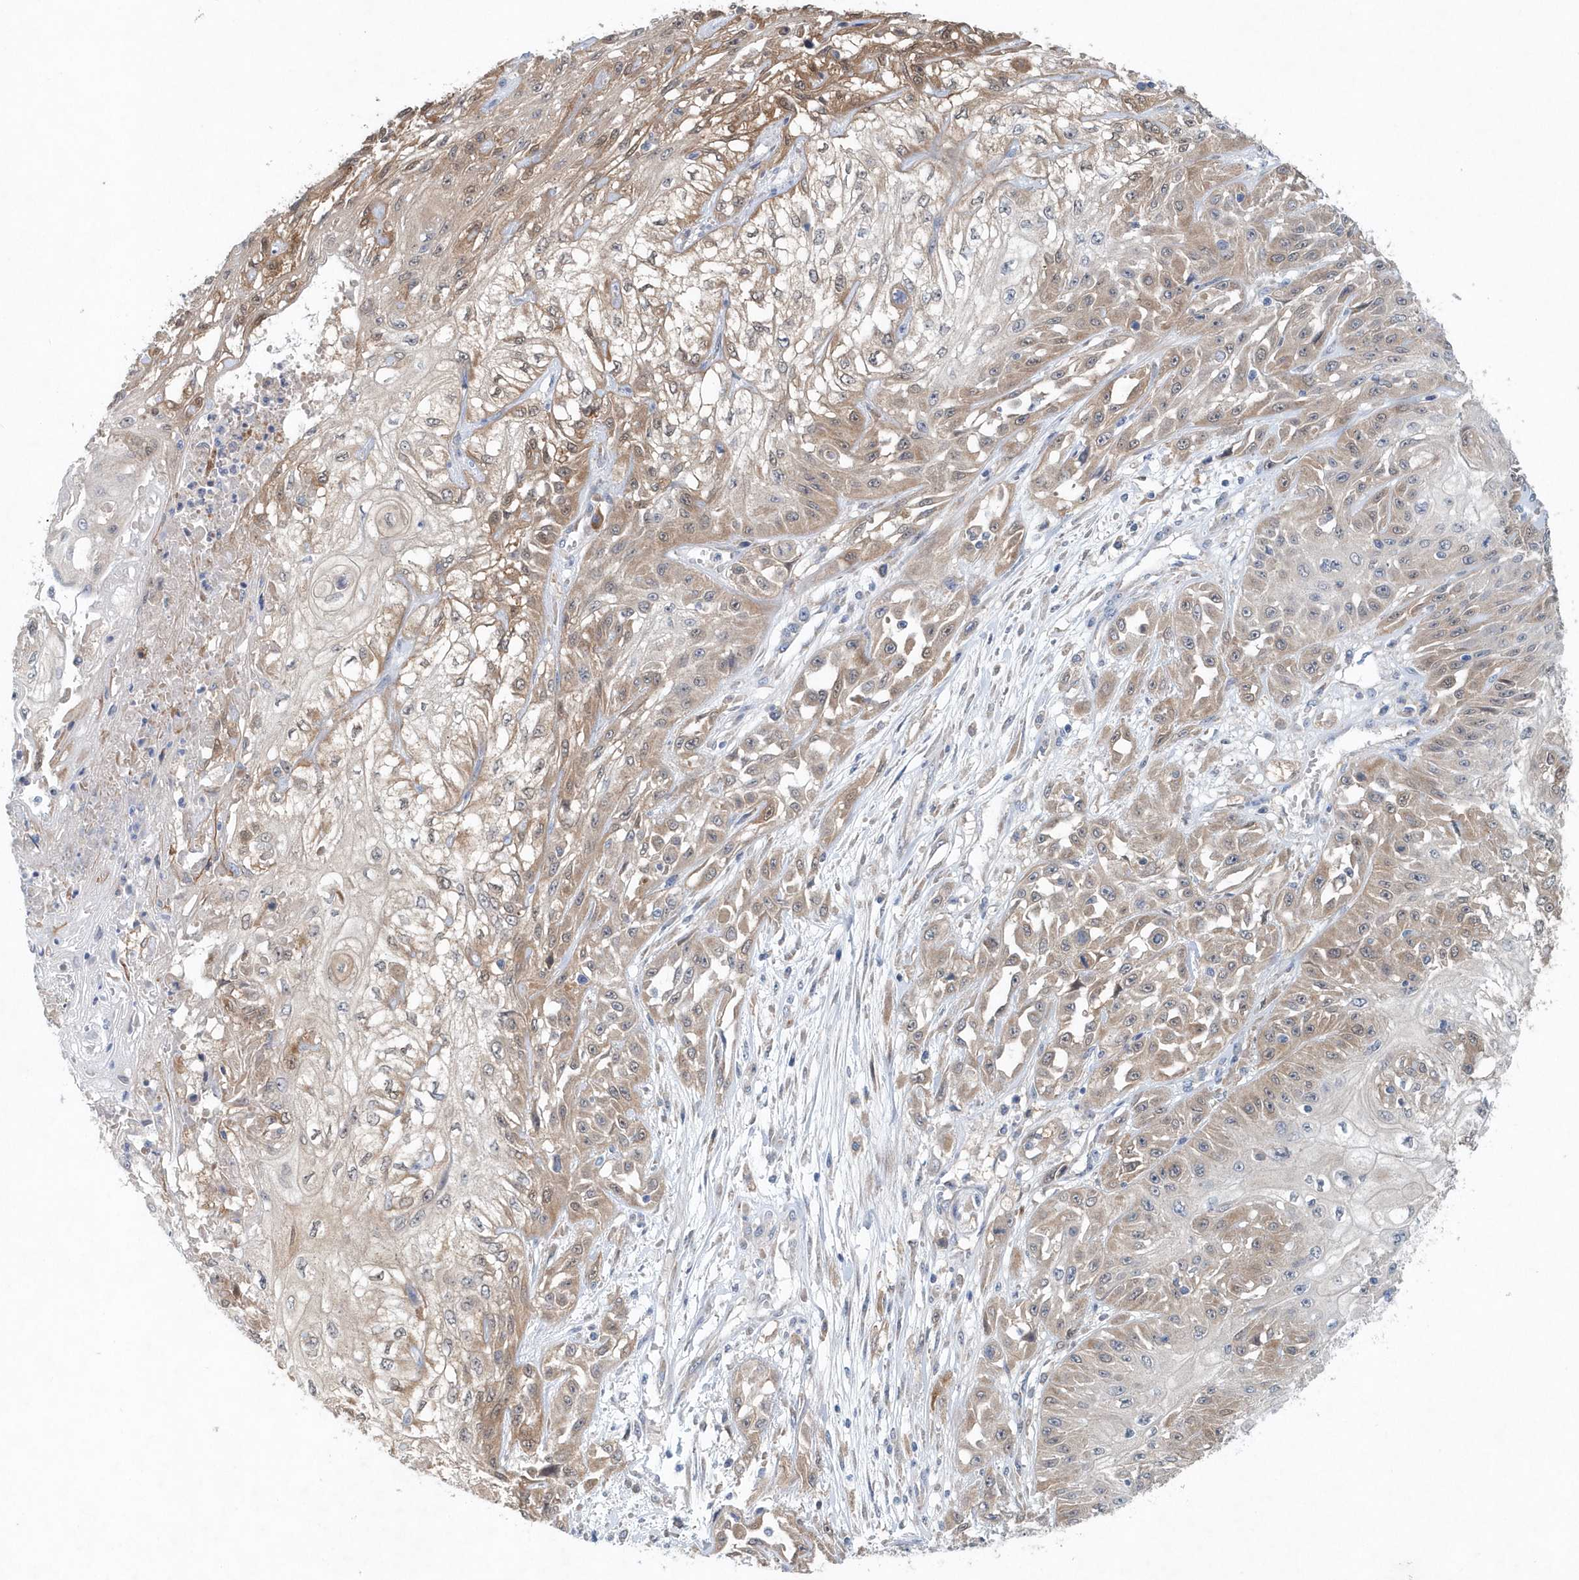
{"staining": {"intensity": "moderate", "quantity": "25%-75%", "location": "cytoplasmic/membranous"}, "tissue": "skin cancer", "cell_type": "Tumor cells", "image_type": "cancer", "snomed": [{"axis": "morphology", "description": "Squamous cell carcinoma, NOS"}, {"axis": "morphology", "description": "Squamous cell carcinoma, metastatic, NOS"}, {"axis": "topography", "description": "Skin"}, {"axis": "topography", "description": "Lymph node"}], "caption": "Skin cancer stained with a brown dye reveals moderate cytoplasmic/membranous positive staining in about 25%-75% of tumor cells.", "gene": "PFN2", "patient": {"sex": "male", "age": 75}}